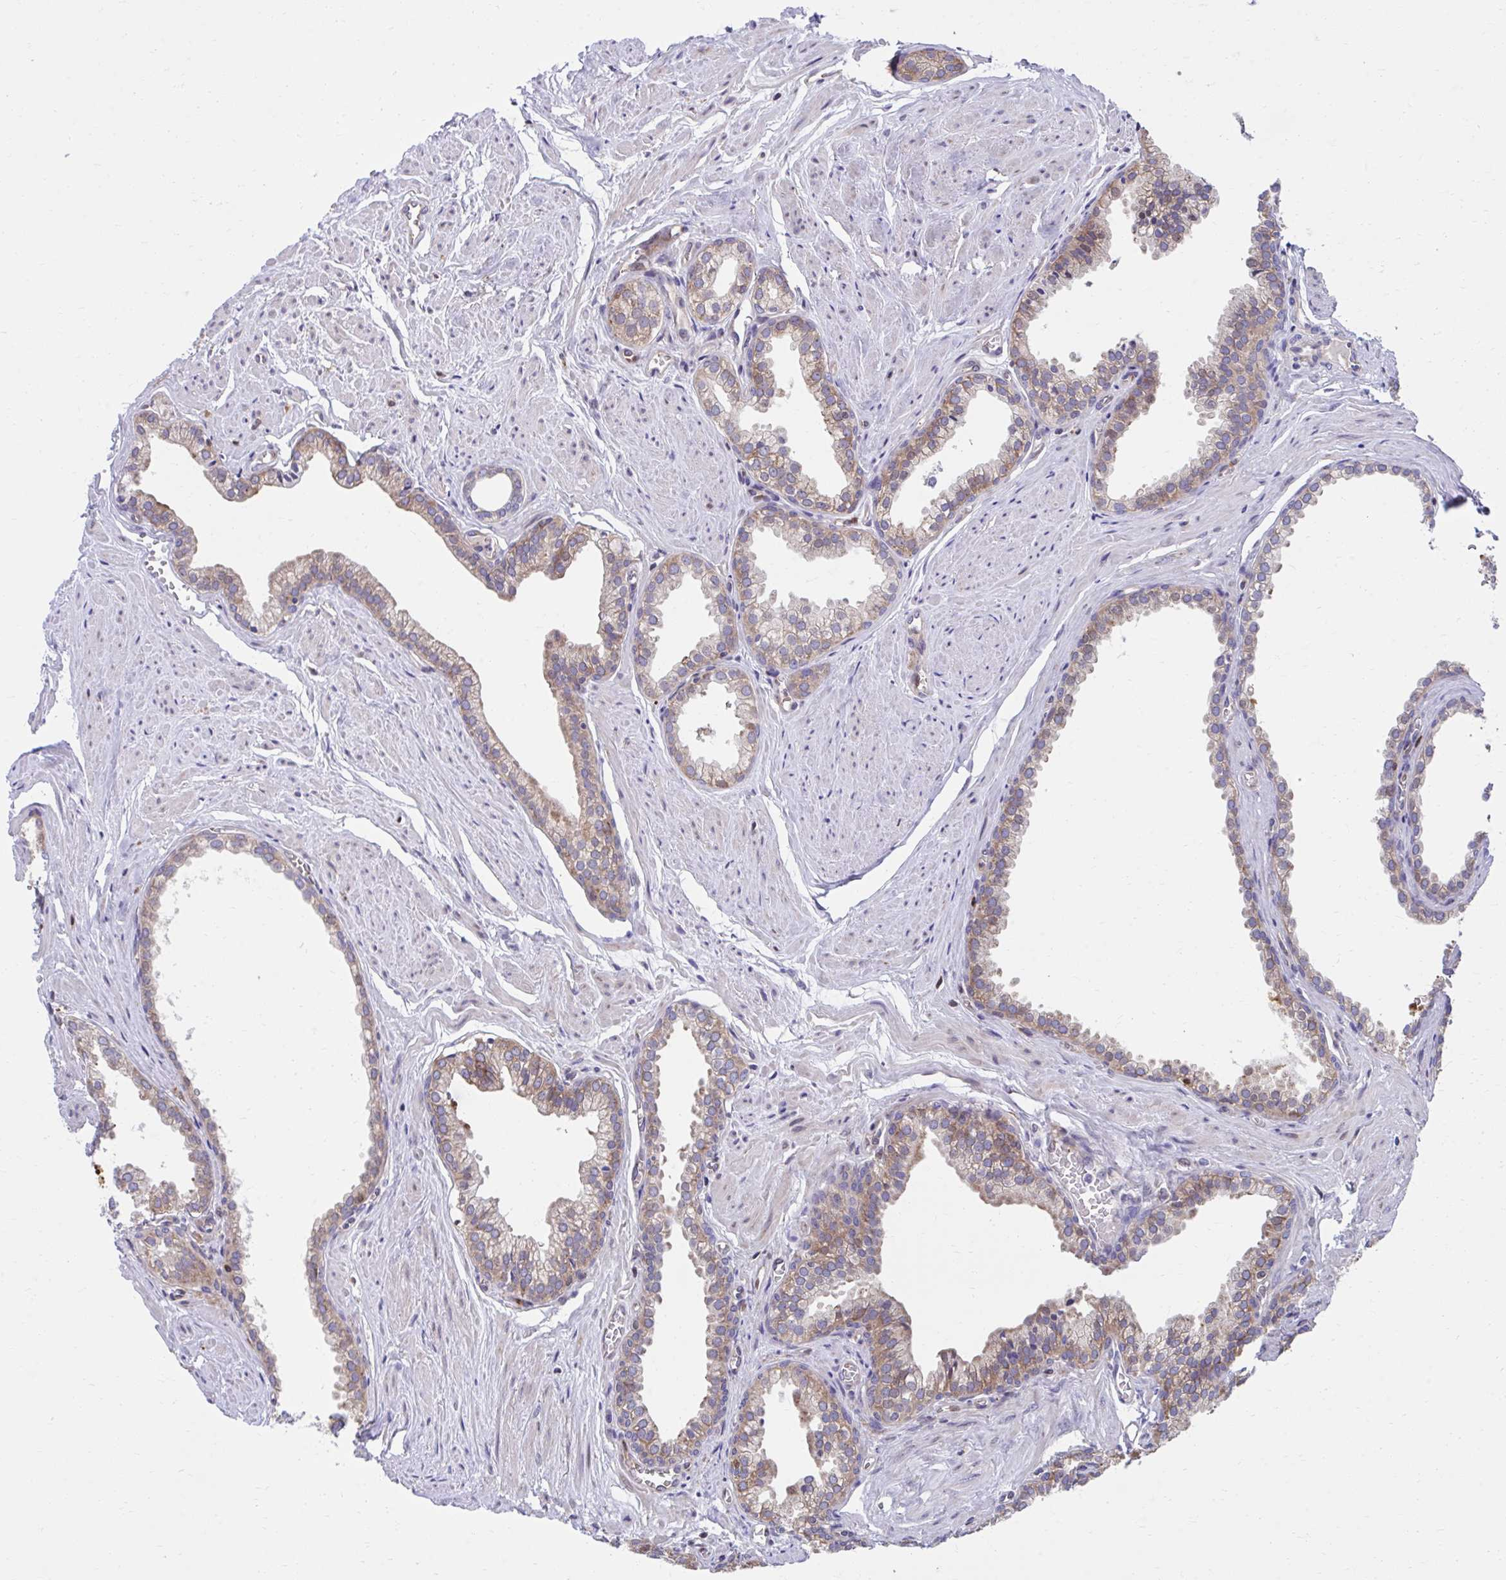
{"staining": {"intensity": "moderate", "quantity": ">75%", "location": "cytoplasmic/membranous"}, "tissue": "prostate", "cell_type": "Glandular cells", "image_type": "normal", "snomed": [{"axis": "morphology", "description": "Normal tissue, NOS"}, {"axis": "topography", "description": "Prostate"}, {"axis": "topography", "description": "Peripheral nerve tissue"}], "caption": "DAB (3,3'-diaminobenzidine) immunohistochemical staining of benign prostate exhibits moderate cytoplasmic/membranous protein staining in about >75% of glandular cells. The staining was performed using DAB to visualize the protein expression in brown, while the nuclei were stained in blue with hematoxylin (Magnification: 20x).", "gene": "ZNF778", "patient": {"sex": "male", "age": 55}}